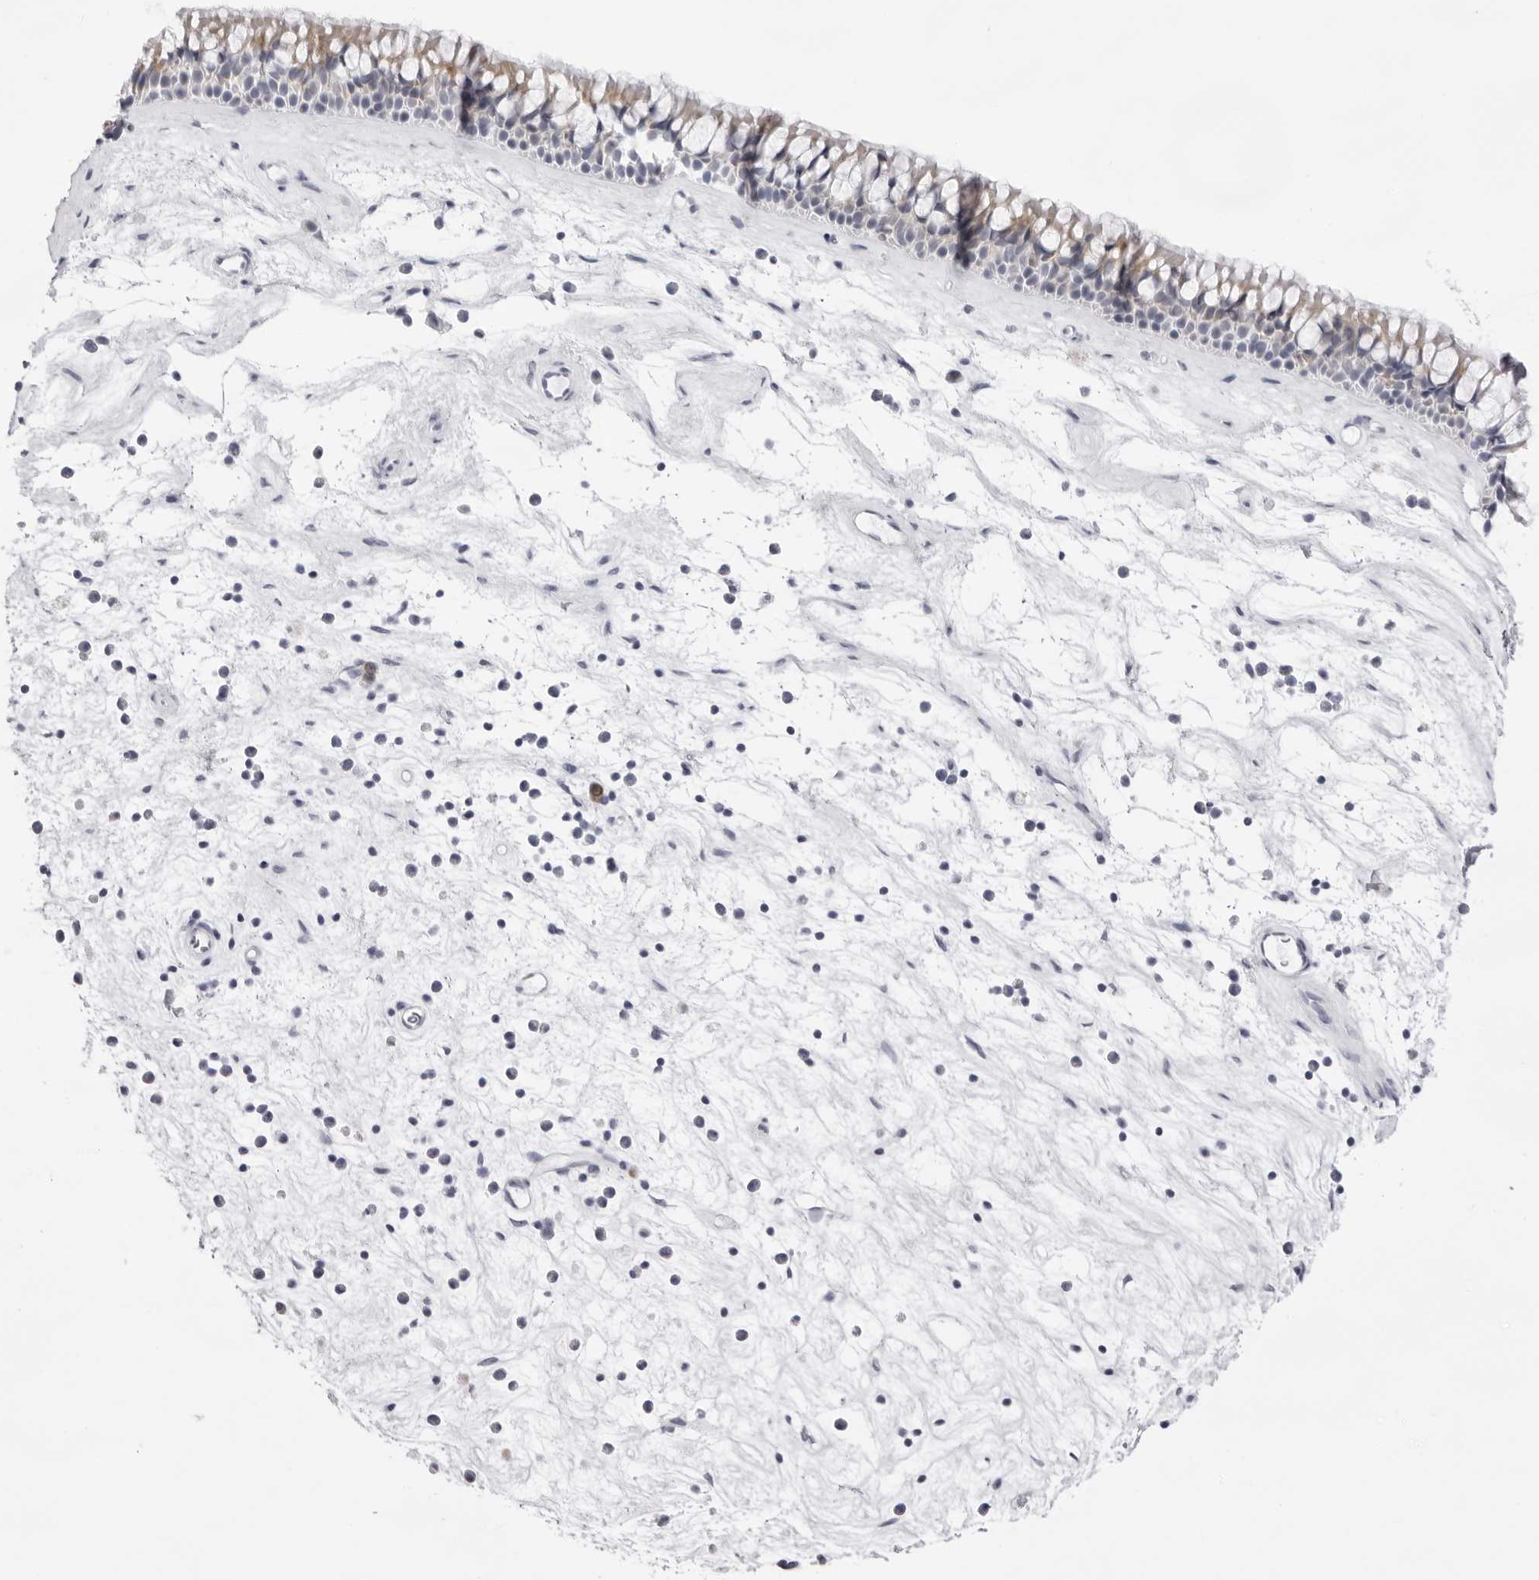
{"staining": {"intensity": "weak", "quantity": "<25%", "location": "cytoplasmic/membranous"}, "tissue": "nasopharynx", "cell_type": "Respiratory epithelial cells", "image_type": "normal", "snomed": [{"axis": "morphology", "description": "Normal tissue, NOS"}, {"axis": "topography", "description": "Nasopharynx"}], "caption": "An IHC histopathology image of benign nasopharynx is shown. There is no staining in respiratory epithelial cells of nasopharynx. Brightfield microscopy of IHC stained with DAB (3,3'-diaminobenzidine) (brown) and hematoxylin (blue), captured at high magnification.", "gene": "SMIM2", "patient": {"sex": "male", "age": 64}}